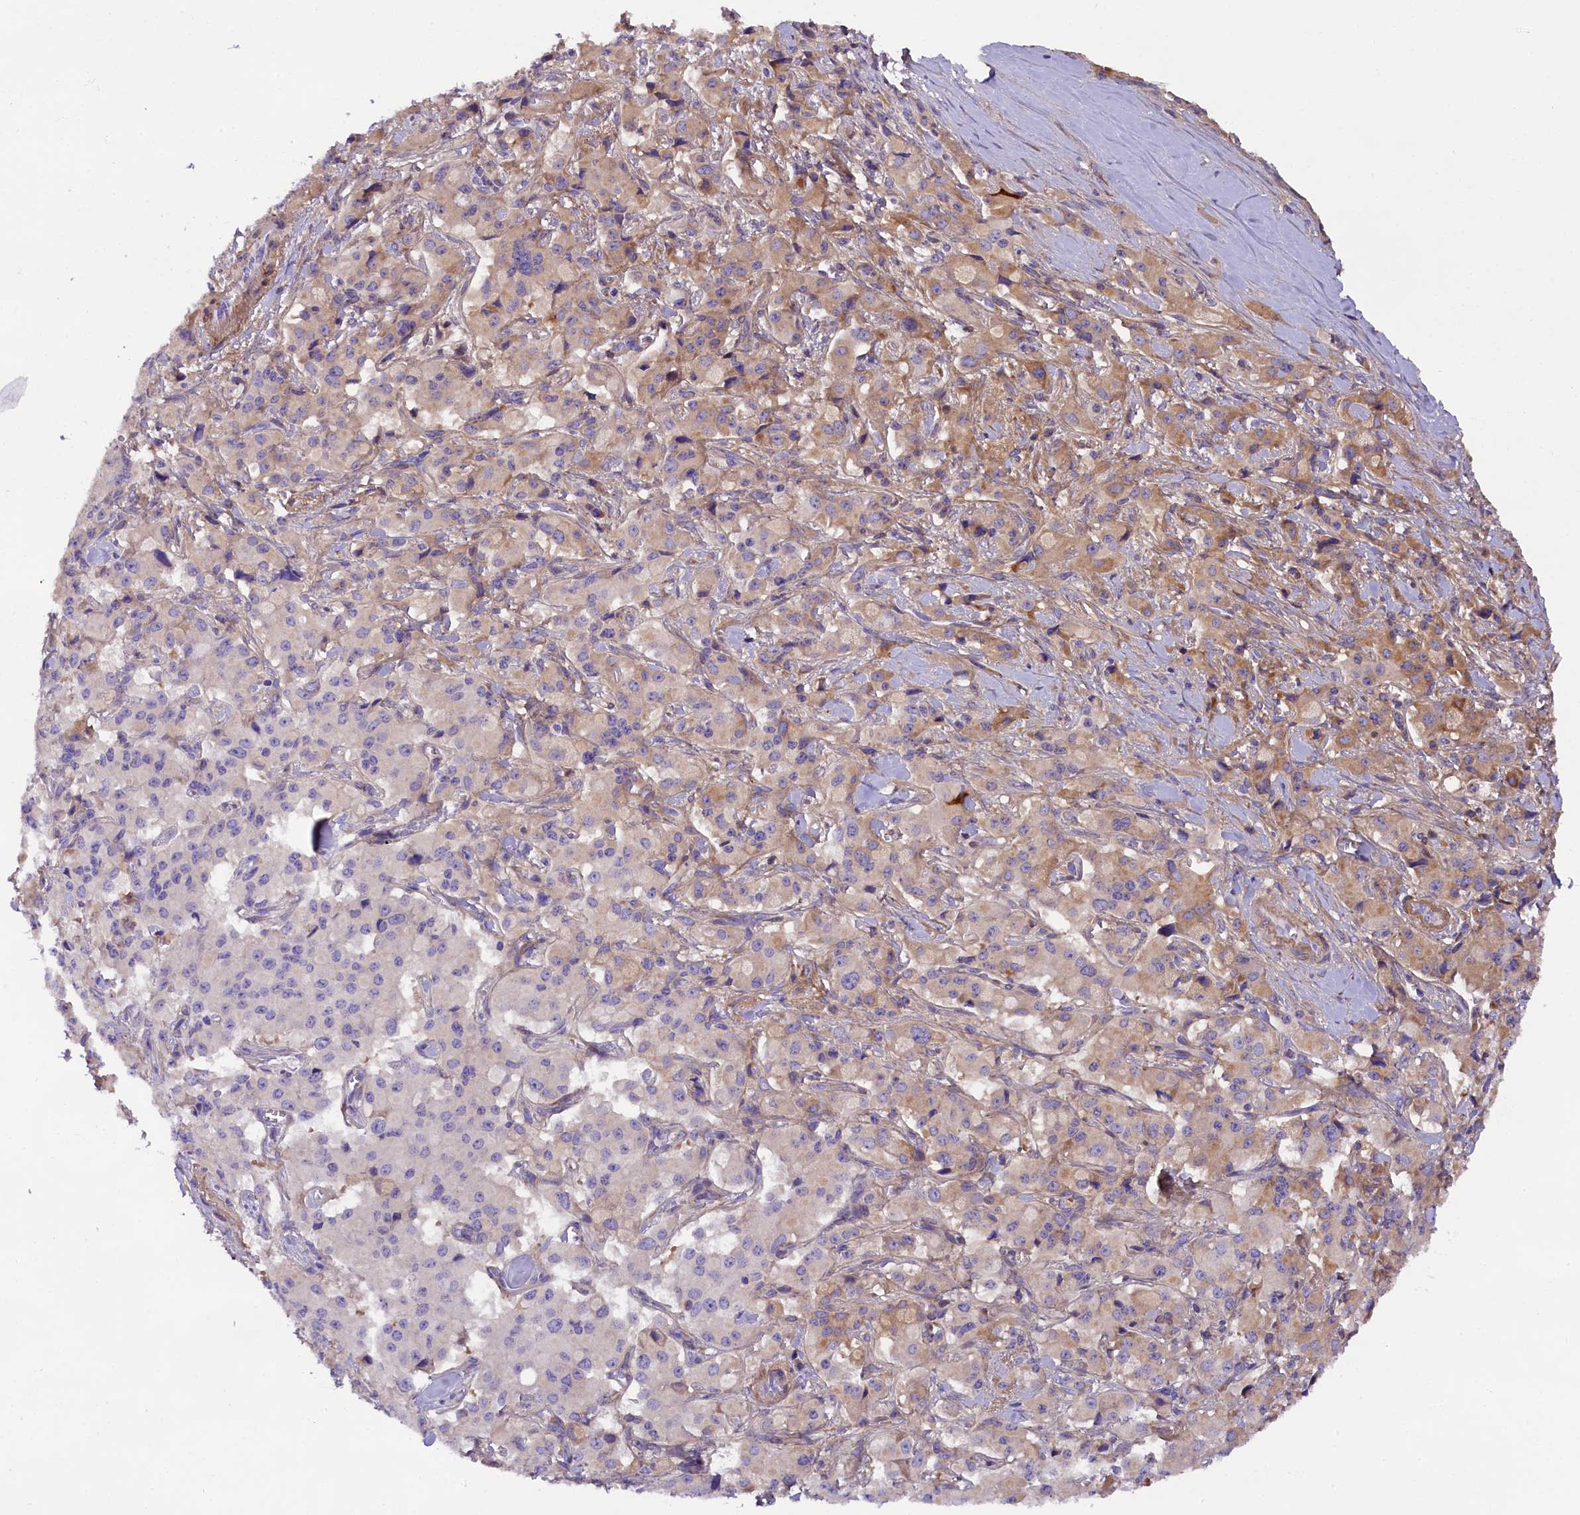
{"staining": {"intensity": "moderate", "quantity": "25%-75%", "location": "cytoplasmic/membranous,nuclear"}, "tissue": "pancreatic cancer", "cell_type": "Tumor cells", "image_type": "cancer", "snomed": [{"axis": "morphology", "description": "Adenocarcinoma, NOS"}, {"axis": "topography", "description": "Pancreas"}], "caption": "An image of human pancreatic adenocarcinoma stained for a protein exhibits moderate cytoplasmic/membranous and nuclear brown staining in tumor cells. (Brightfield microscopy of DAB IHC at high magnification).", "gene": "SOD3", "patient": {"sex": "male", "age": 65}}